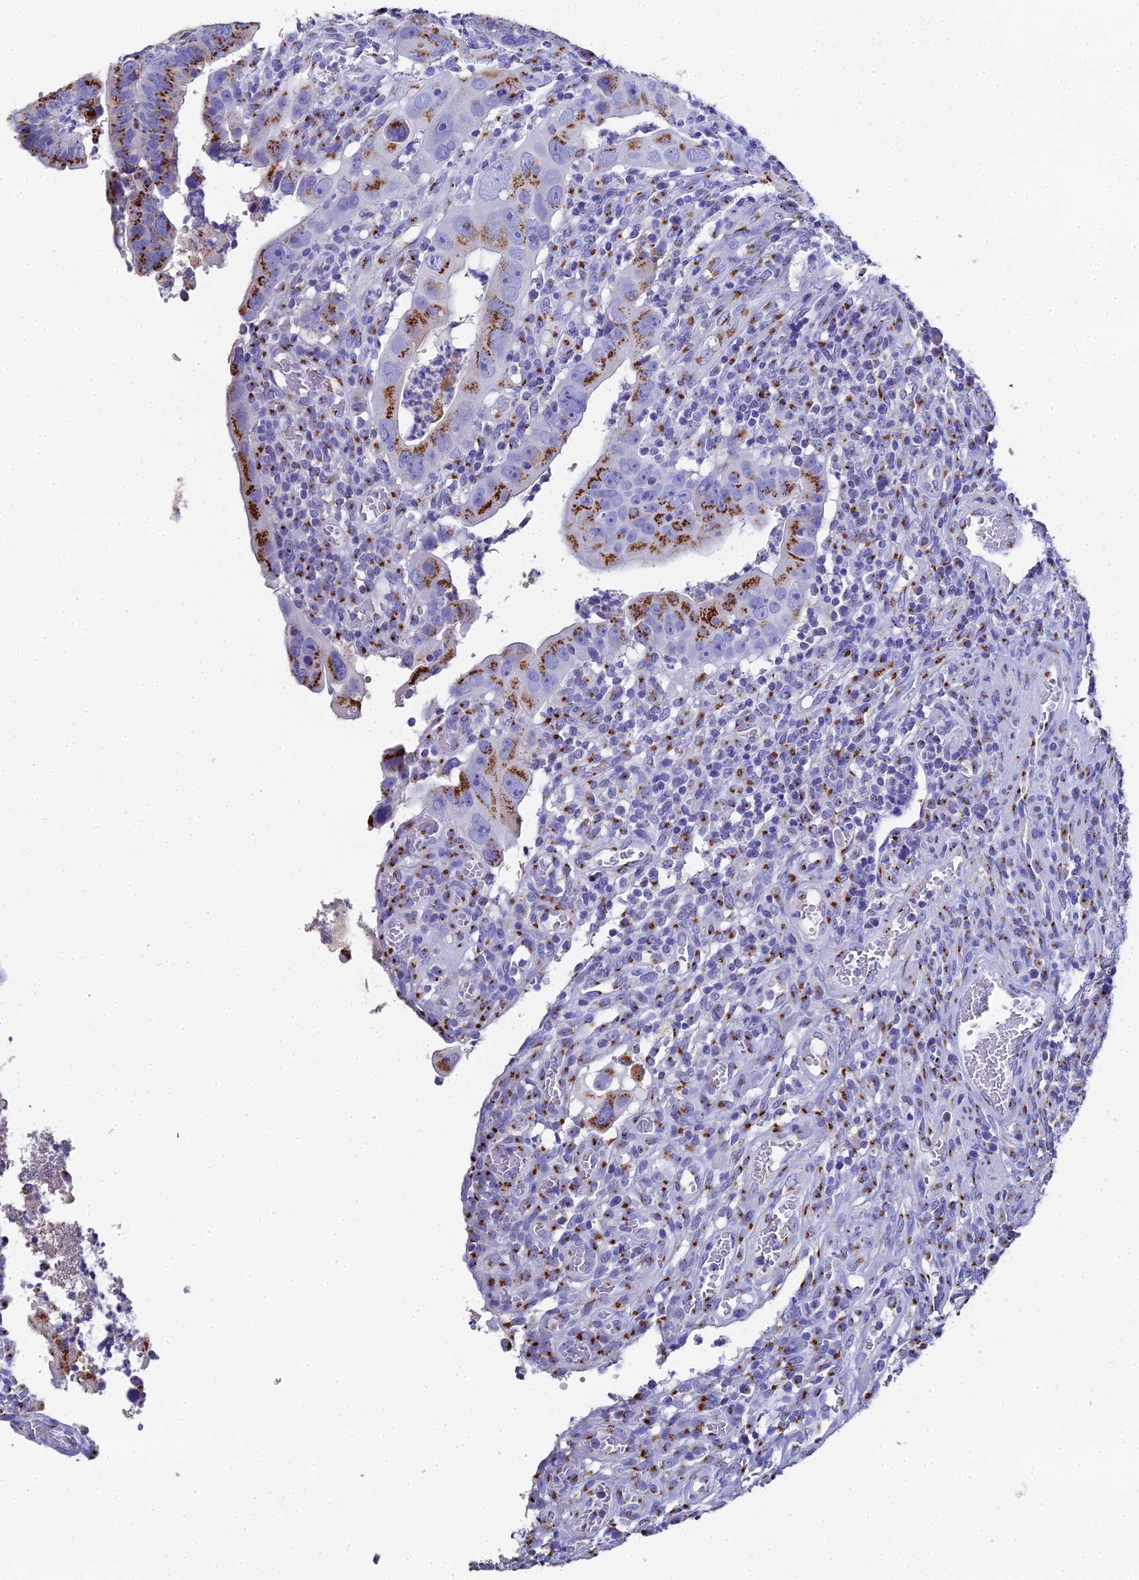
{"staining": {"intensity": "moderate", "quantity": ">75%", "location": "cytoplasmic/membranous"}, "tissue": "colorectal cancer", "cell_type": "Tumor cells", "image_type": "cancer", "snomed": [{"axis": "morphology", "description": "Normal tissue, NOS"}, {"axis": "morphology", "description": "Adenocarcinoma, NOS"}, {"axis": "topography", "description": "Rectum"}], "caption": "Tumor cells reveal medium levels of moderate cytoplasmic/membranous positivity in approximately >75% of cells in colorectal cancer.", "gene": "ENSG00000268674", "patient": {"sex": "female", "age": 65}}